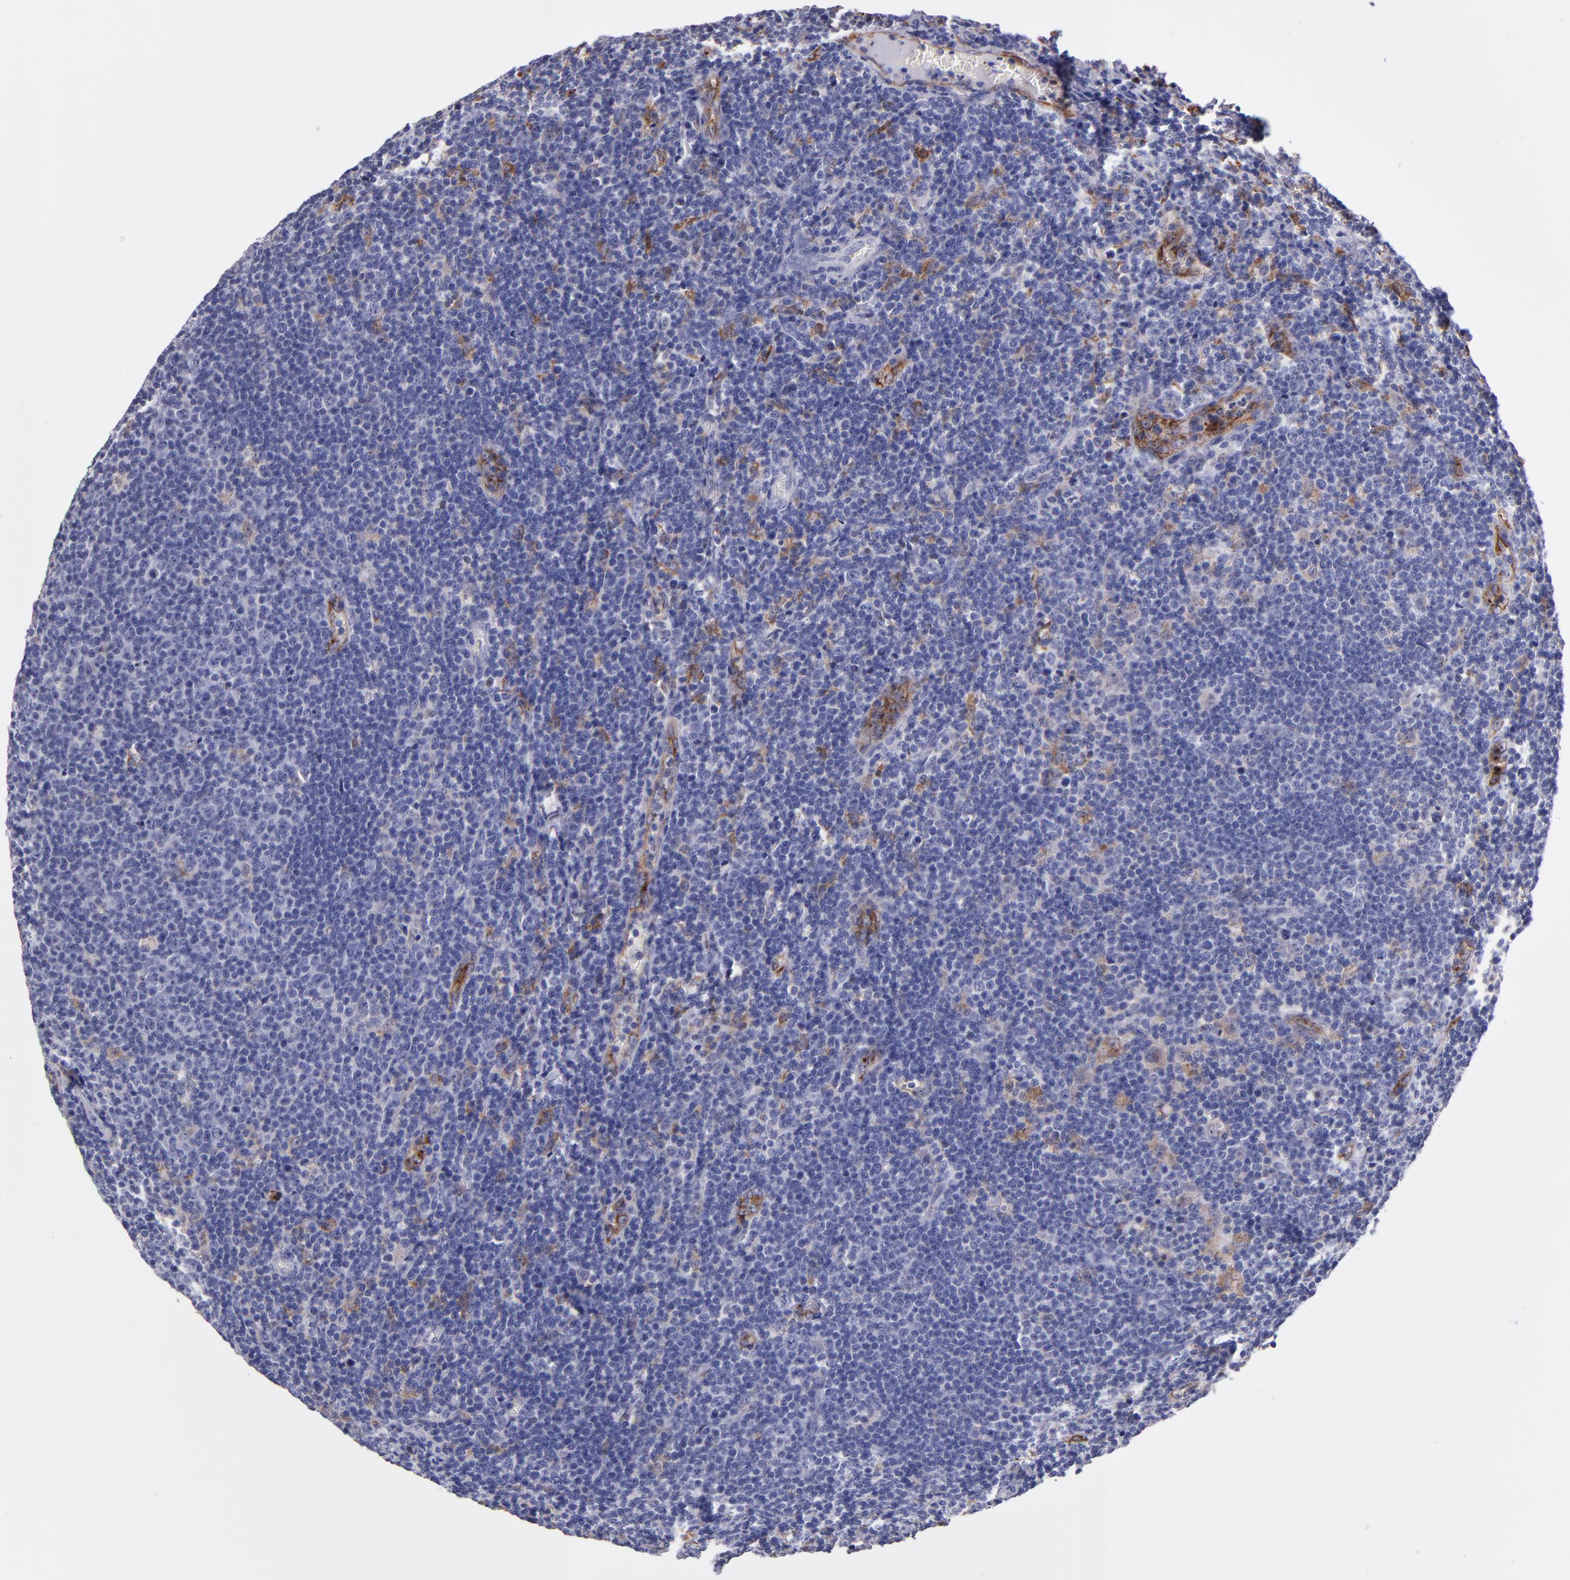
{"staining": {"intensity": "negative", "quantity": "none", "location": "none"}, "tissue": "lymphoma", "cell_type": "Tumor cells", "image_type": "cancer", "snomed": [{"axis": "morphology", "description": "Malignant lymphoma, non-Hodgkin's type, Low grade"}, {"axis": "topography", "description": "Lymph node"}], "caption": "Tumor cells show no significant protein staining in malignant lymphoma, non-Hodgkin's type (low-grade).", "gene": "SELP", "patient": {"sex": "male", "age": 74}}